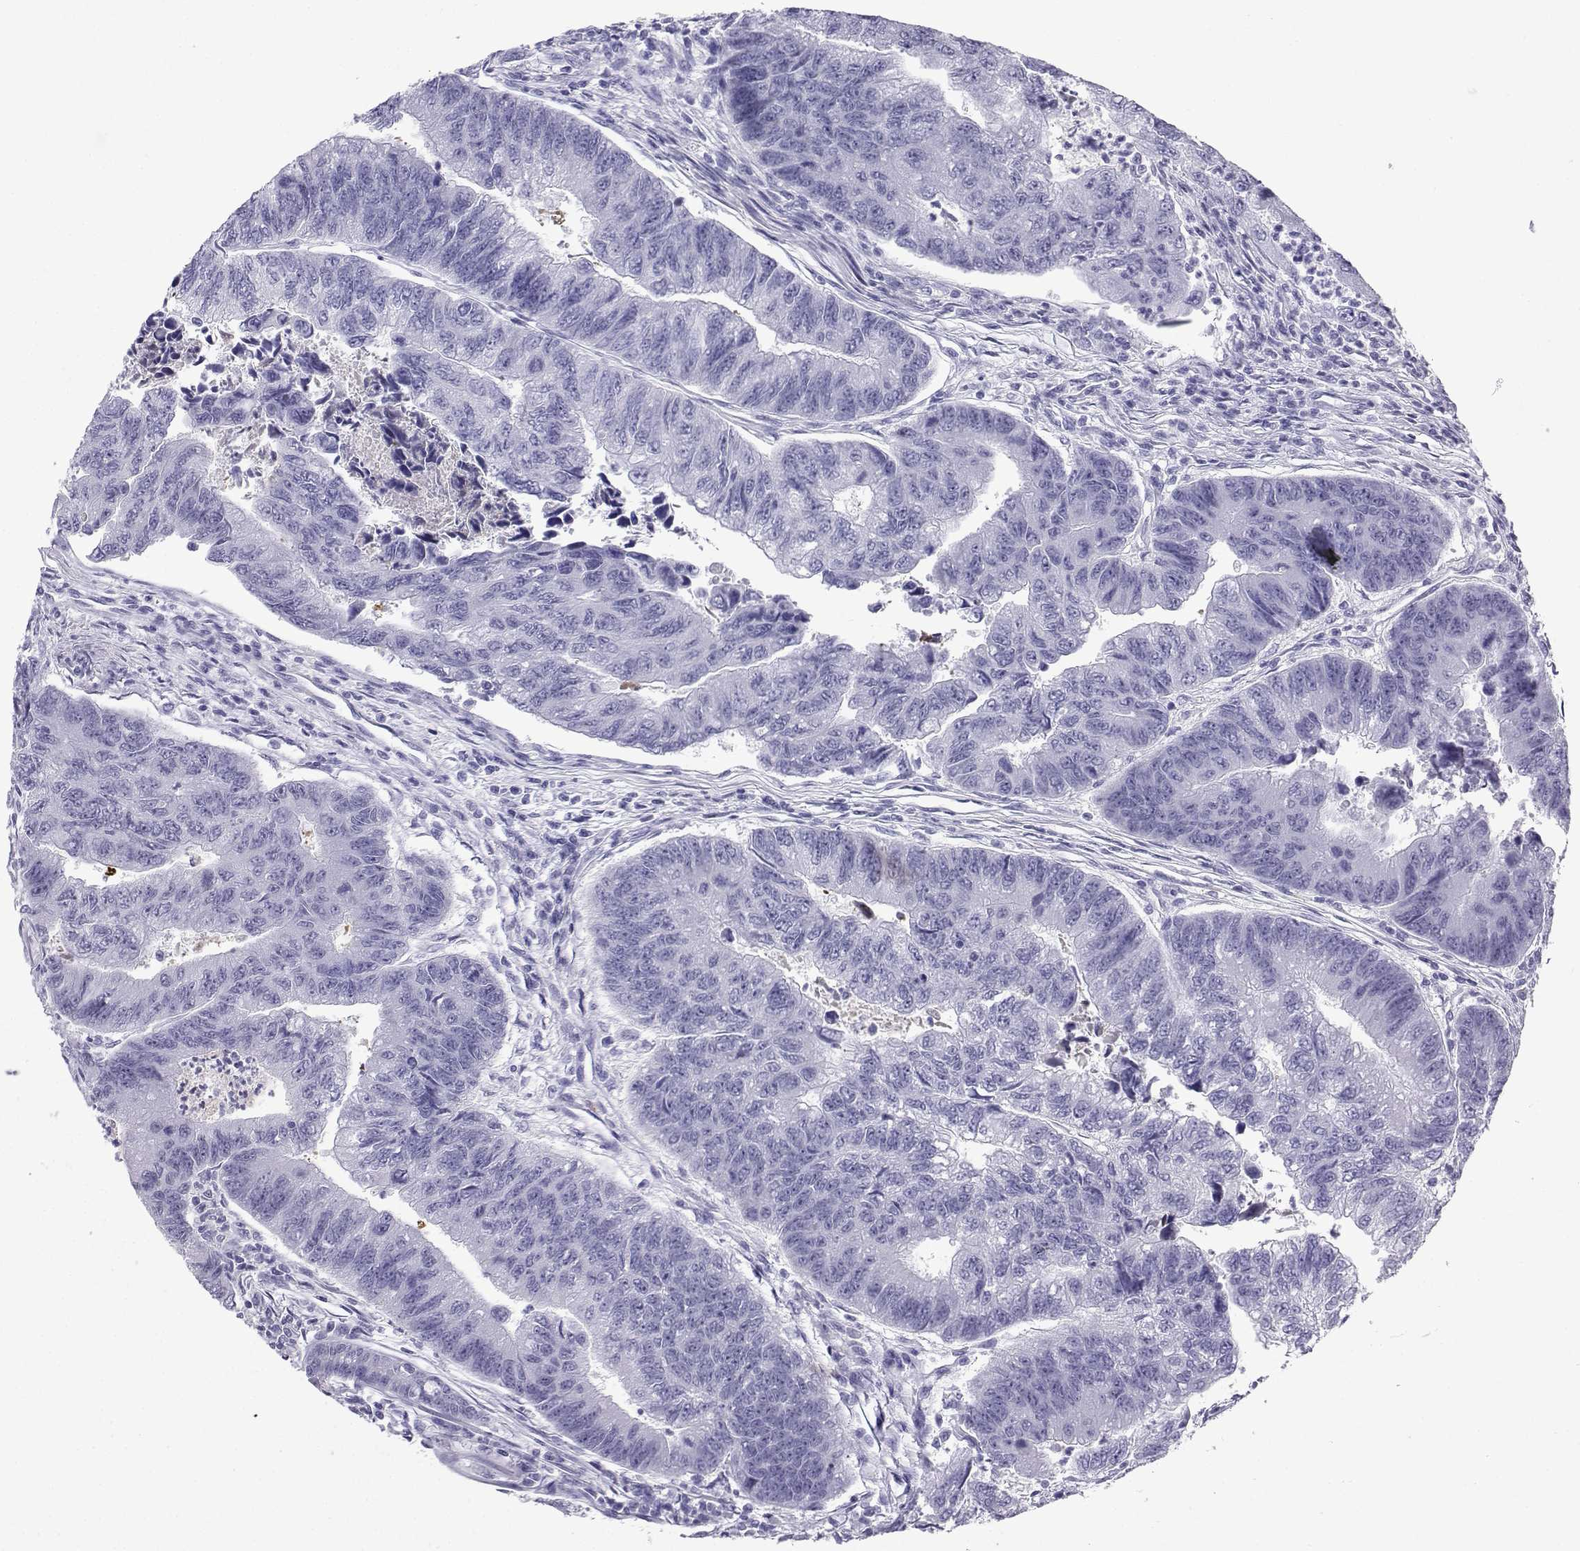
{"staining": {"intensity": "negative", "quantity": "none", "location": "none"}, "tissue": "colorectal cancer", "cell_type": "Tumor cells", "image_type": "cancer", "snomed": [{"axis": "morphology", "description": "Adenocarcinoma, NOS"}, {"axis": "topography", "description": "Colon"}], "caption": "Tumor cells are negative for brown protein staining in colorectal cancer (adenocarcinoma).", "gene": "SLC18A2", "patient": {"sex": "female", "age": 65}}